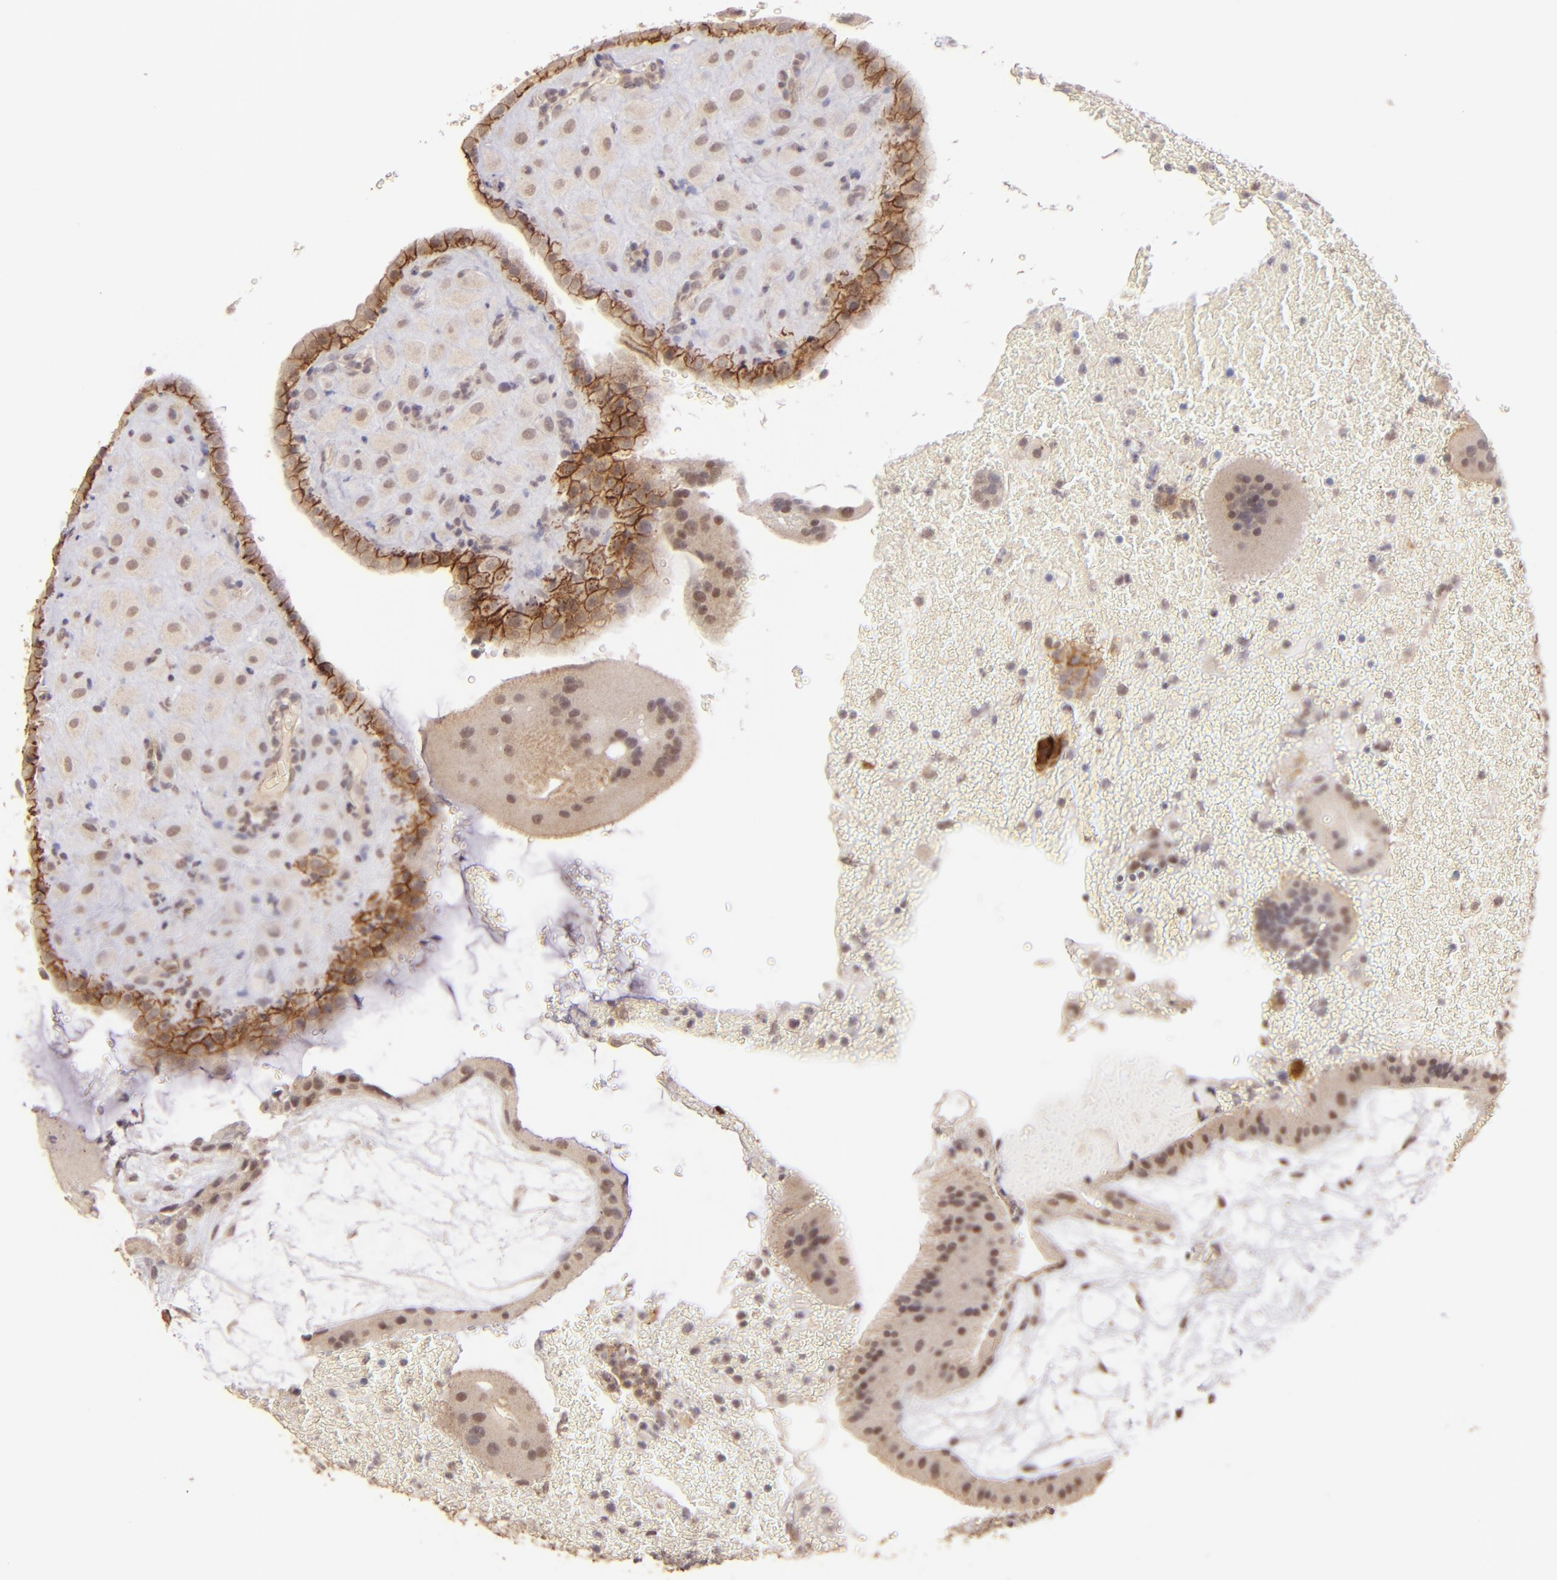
{"staining": {"intensity": "moderate", "quantity": ">75%", "location": "cytoplasmic/membranous"}, "tissue": "placenta", "cell_type": "Trophoblastic cells", "image_type": "normal", "snomed": [{"axis": "morphology", "description": "Normal tissue, NOS"}, {"axis": "topography", "description": "Placenta"}], "caption": "The image displays staining of benign placenta, revealing moderate cytoplasmic/membranous protein staining (brown color) within trophoblastic cells.", "gene": "CLDN1", "patient": {"sex": "female", "age": 19}}